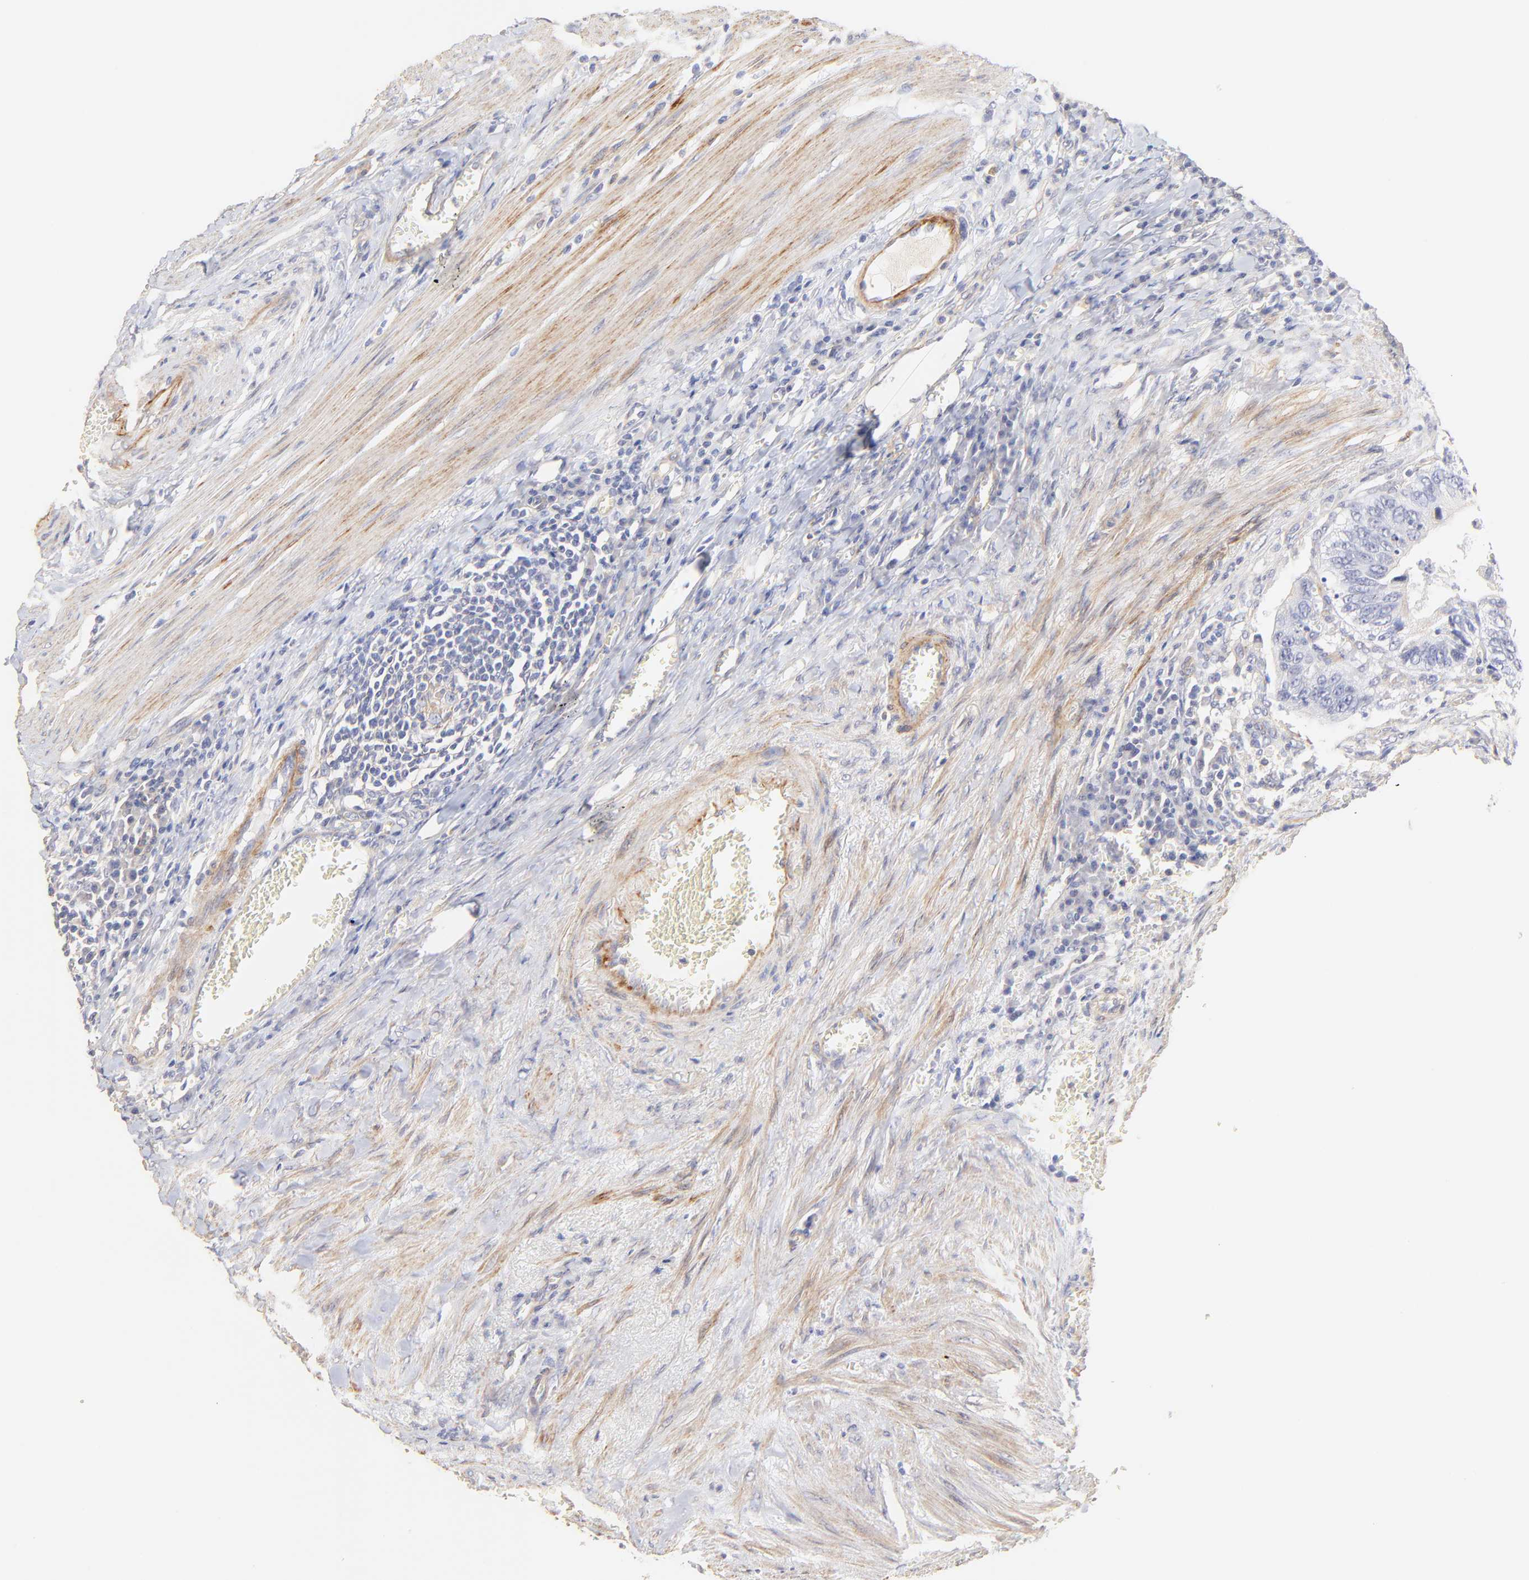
{"staining": {"intensity": "weak", "quantity": "<25%", "location": "cytoplasmic/membranous"}, "tissue": "colorectal cancer", "cell_type": "Tumor cells", "image_type": "cancer", "snomed": [{"axis": "morphology", "description": "Adenocarcinoma, NOS"}, {"axis": "topography", "description": "Colon"}], "caption": "DAB immunohistochemical staining of colorectal adenocarcinoma demonstrates no significant expression in tumor cells. (Stains: DAB IHC with hematoxylin counter stain, Microscopy: brightfield microscopy at high magnification).", "gene": "ACTRT1", "patient": {"sex": "male", "age": 72}}